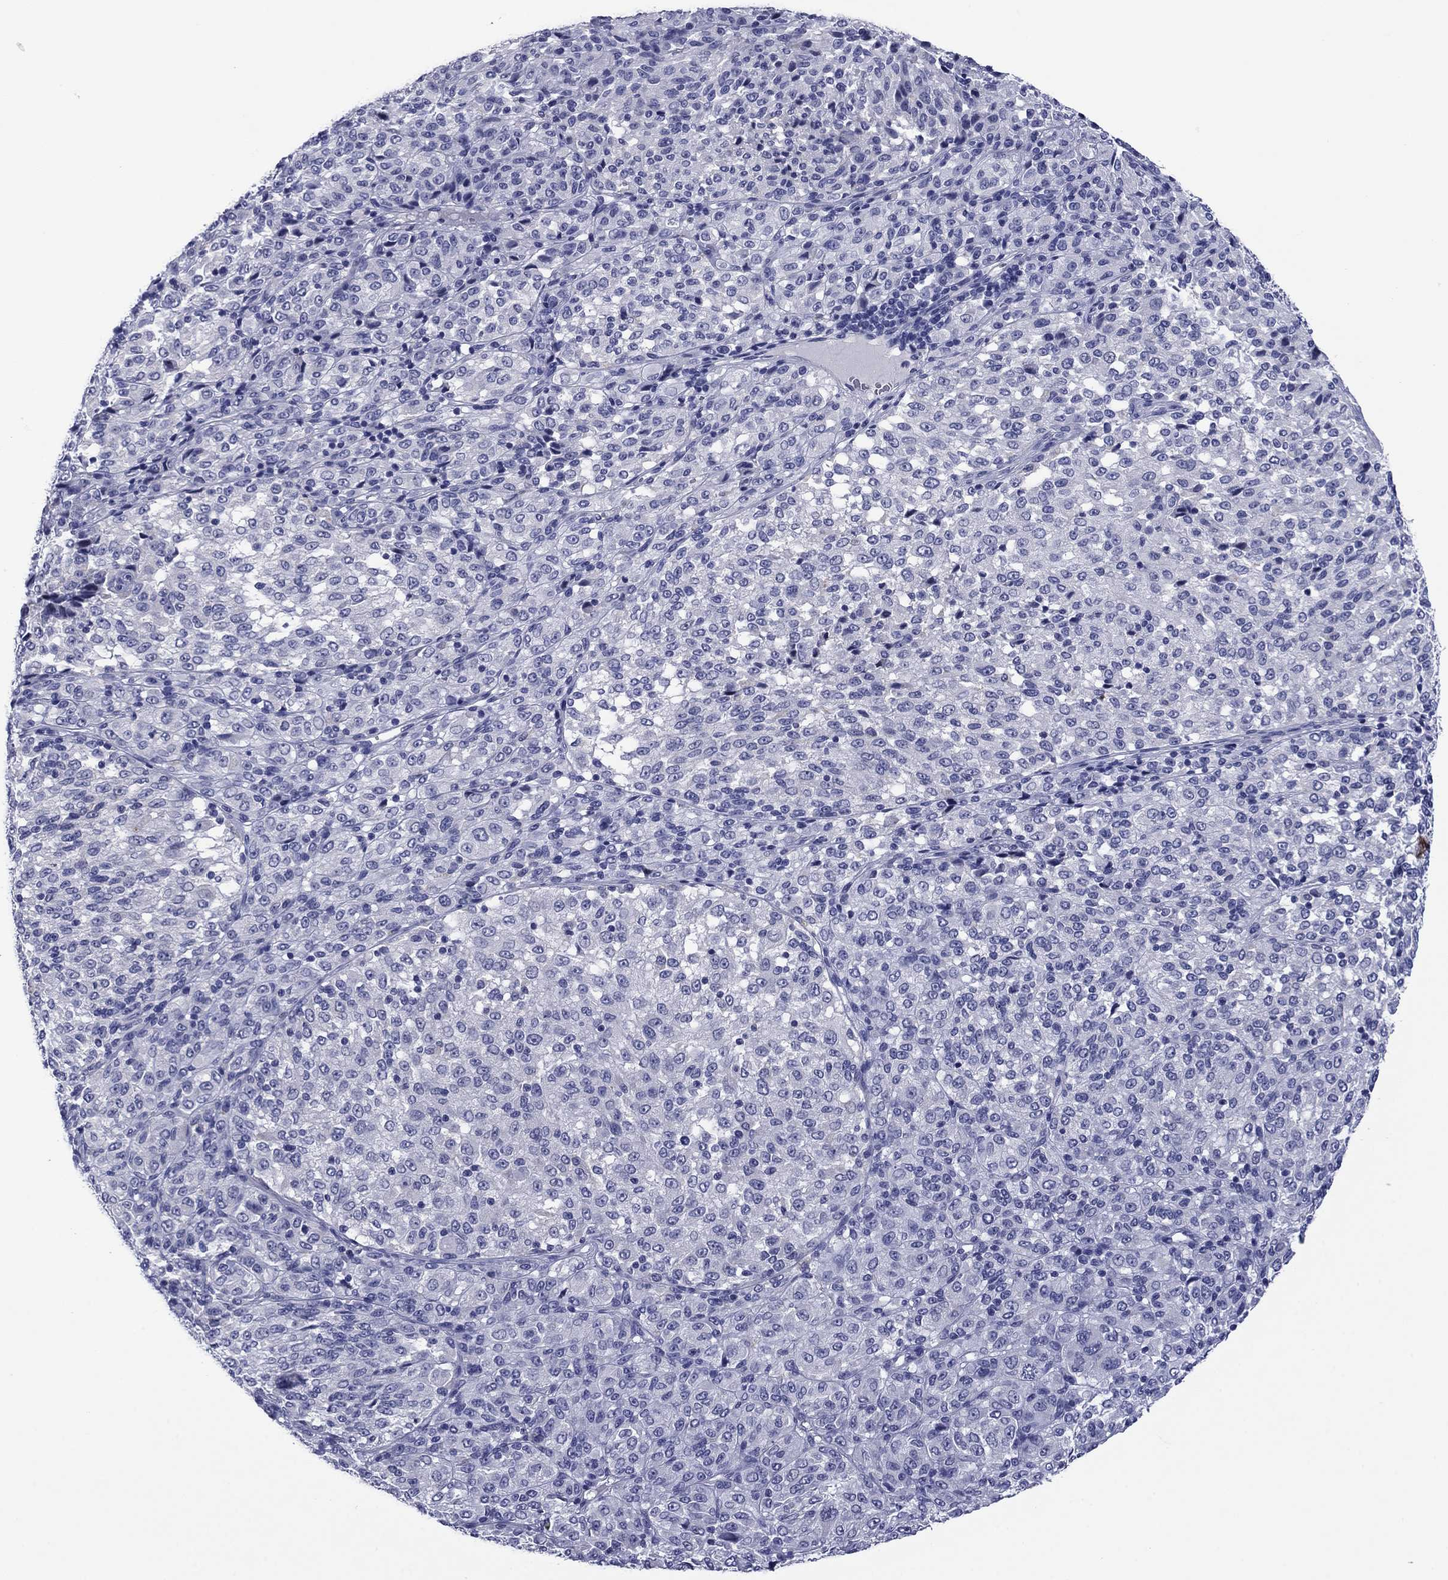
{"staining": {"intensity": "negative", "quantity": "none", "location": "none"}, "tissue": "melanoma", "cell_type": "Tumor cells", "image_type": "cancer", "snomed": [{"axis": "morphology", "description": "Malignant melanoma, Metastatic site"}, {"axis": "topography", "description": "Brain"}], "caption": "This micrograph is of malignant melanoma (metastatic site) stained with immunohistochemistry (IHC) to label a protein in brown with the nuclei are counter-stained blue. There is no expression in tumor cells.", "gene": "TCFL5", "patient": {"sex": "female", "age": 56}}